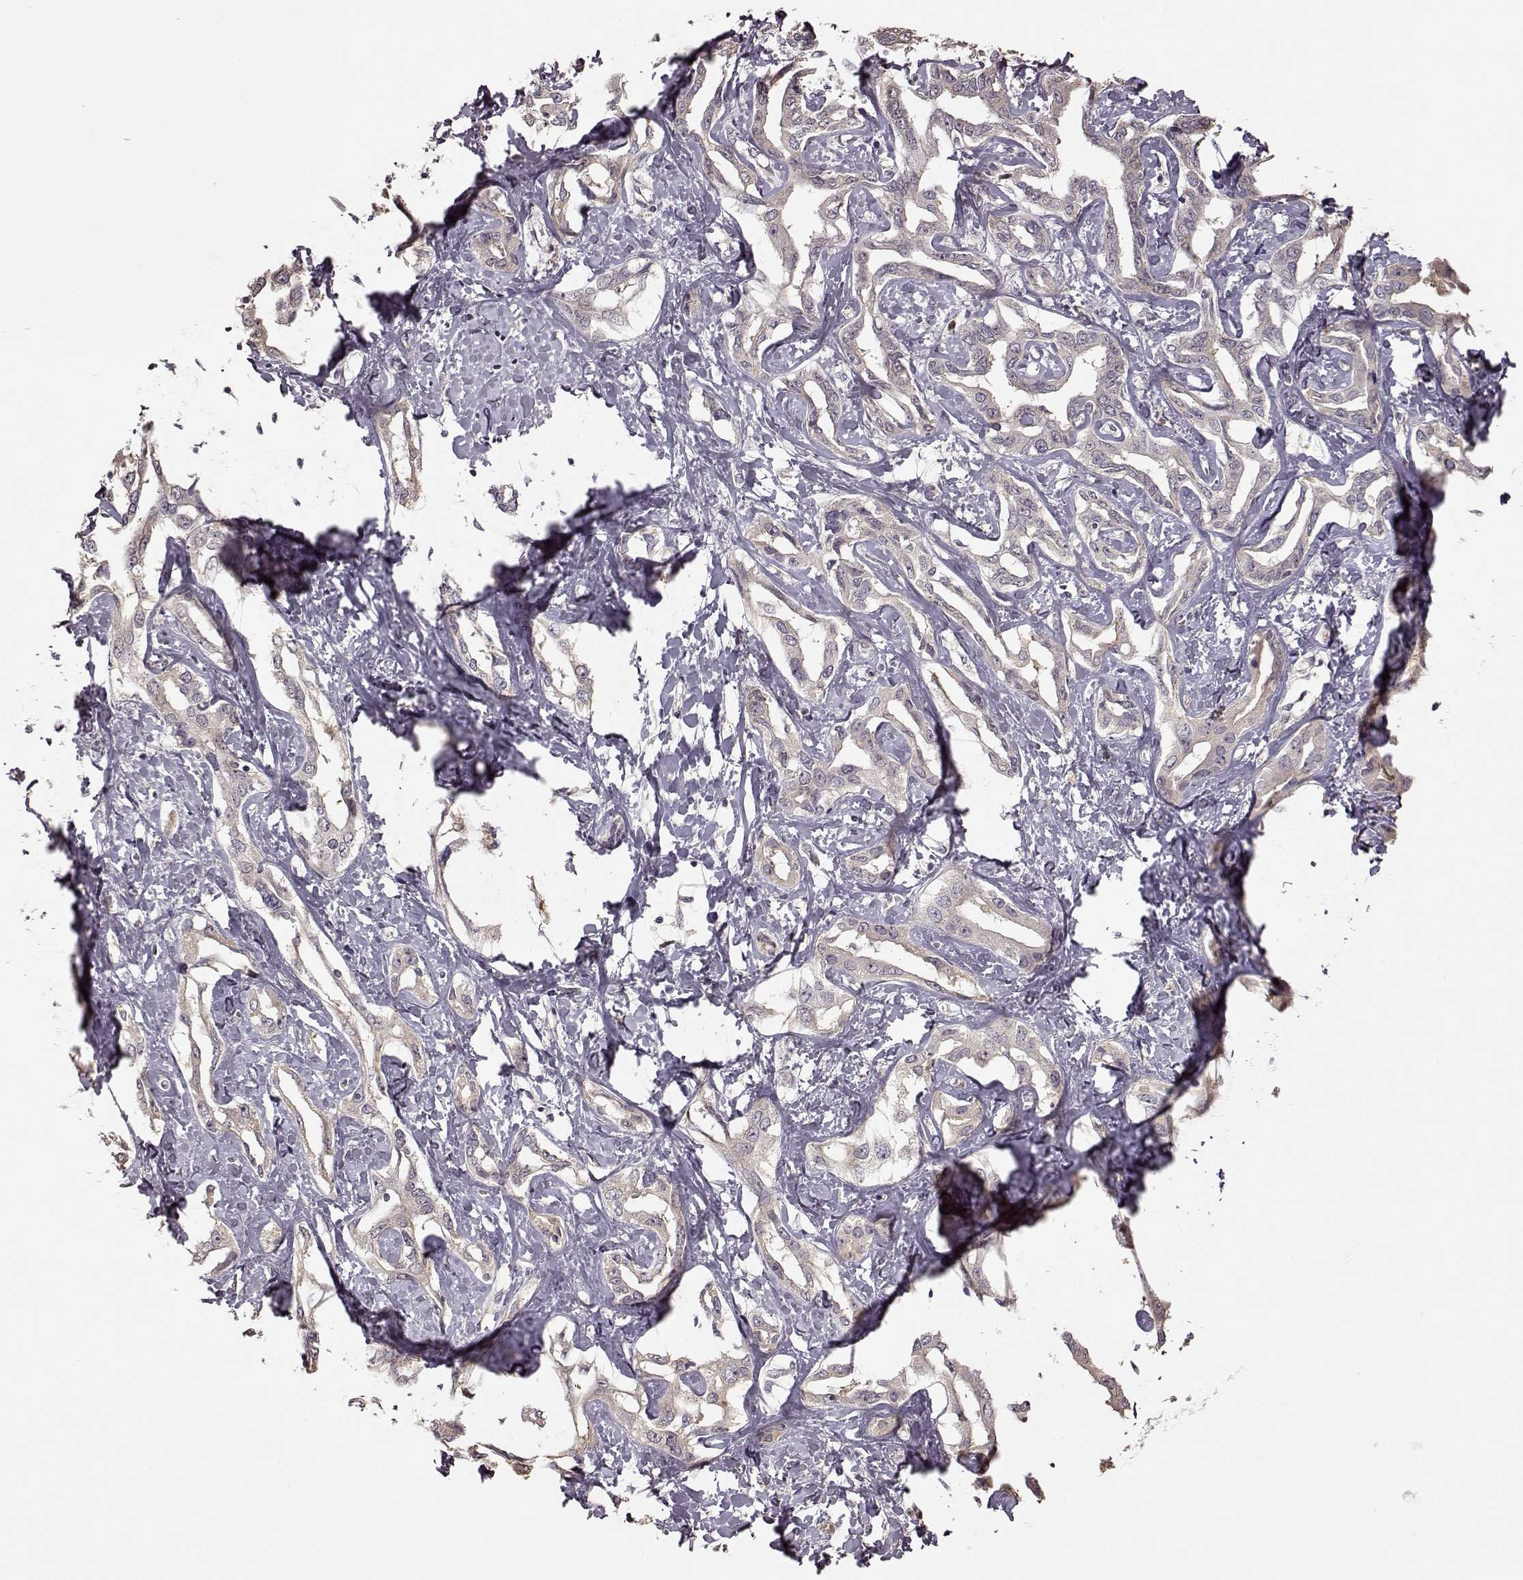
{"staining": {"intensity": "negative", "quantity": "none", "location": "none"}, "tissue": "liver cancer", "cell_type": "Tumor cells", "image_type": "cancer", "snomed": [{"axis": "morphology", "description": "Cholangiocarcinoma"}, {"axis": "topography", "description": "Liver"}], "caption": "High power microscopy image of an immunohistochemistry (IHC) image of liver cancer, revealing no significant positivity in tumor cells.", "gene": "CRB1", "patient": {"sex": "male", "age": 59}}